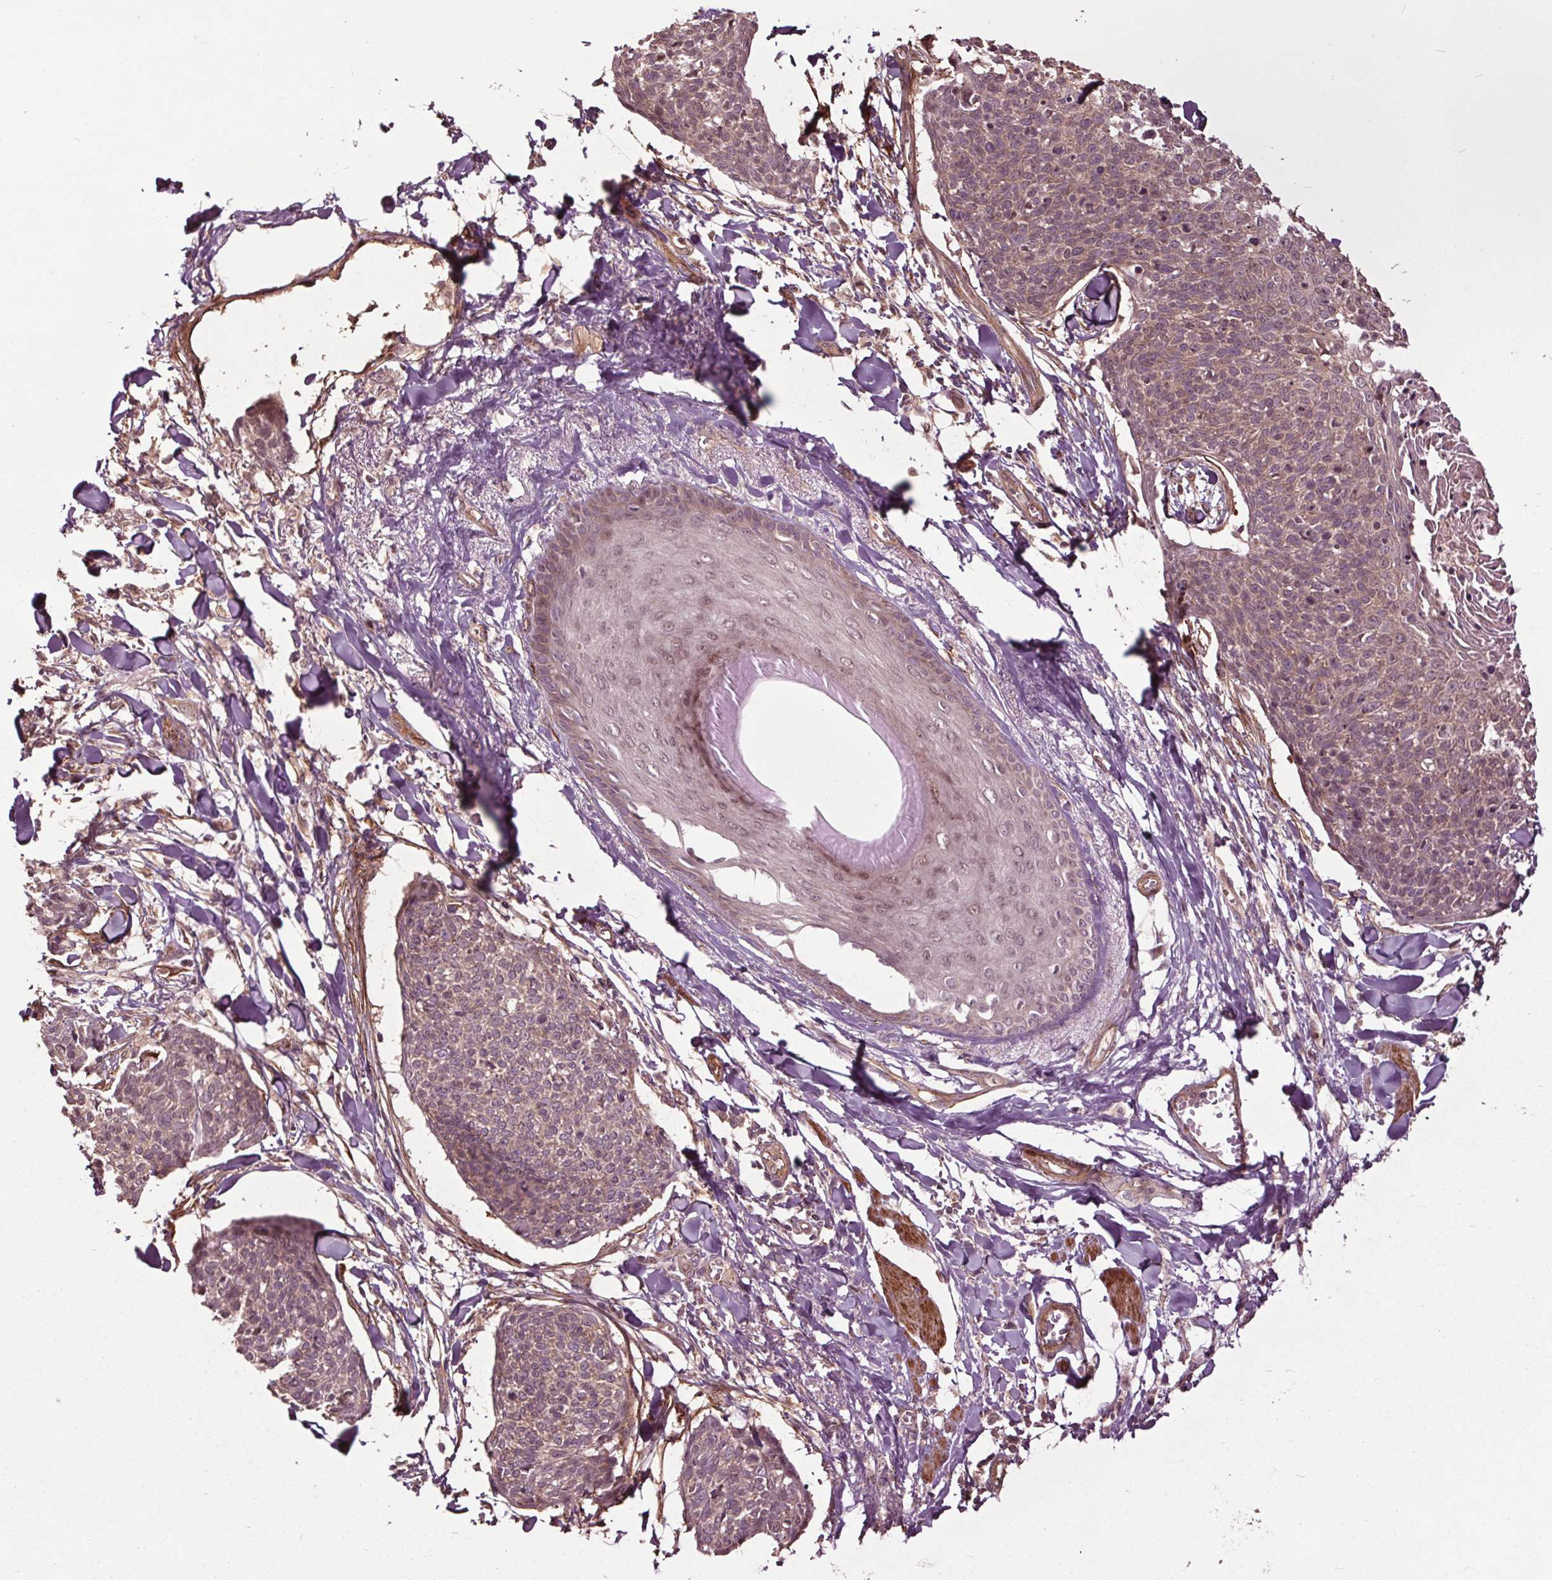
{"staining": {"intensity": "weak", "quantity": ">75%", "location": "nuclear"}, "tissue": "skin cancer", "cell_type": "Tumor cells", "image_type": "cancer", "snomed": [{"axis": "morphology", "description": "Squamous cell carcinoma, NOS"}, {"axis": "topography", "description": "Skin"}, {"axis": "topography", "description": "Vulva"}], "caption": "An immunohistochemistry (IHC) histopathology image of tumor tissue is shown. Protein staining in brown labels weak nuclear positivity in skin cancer (squamous cell carcinoma) within tumor cells.", "gene": "CEP95", "patient": {"sex": "female", "age": 75}}